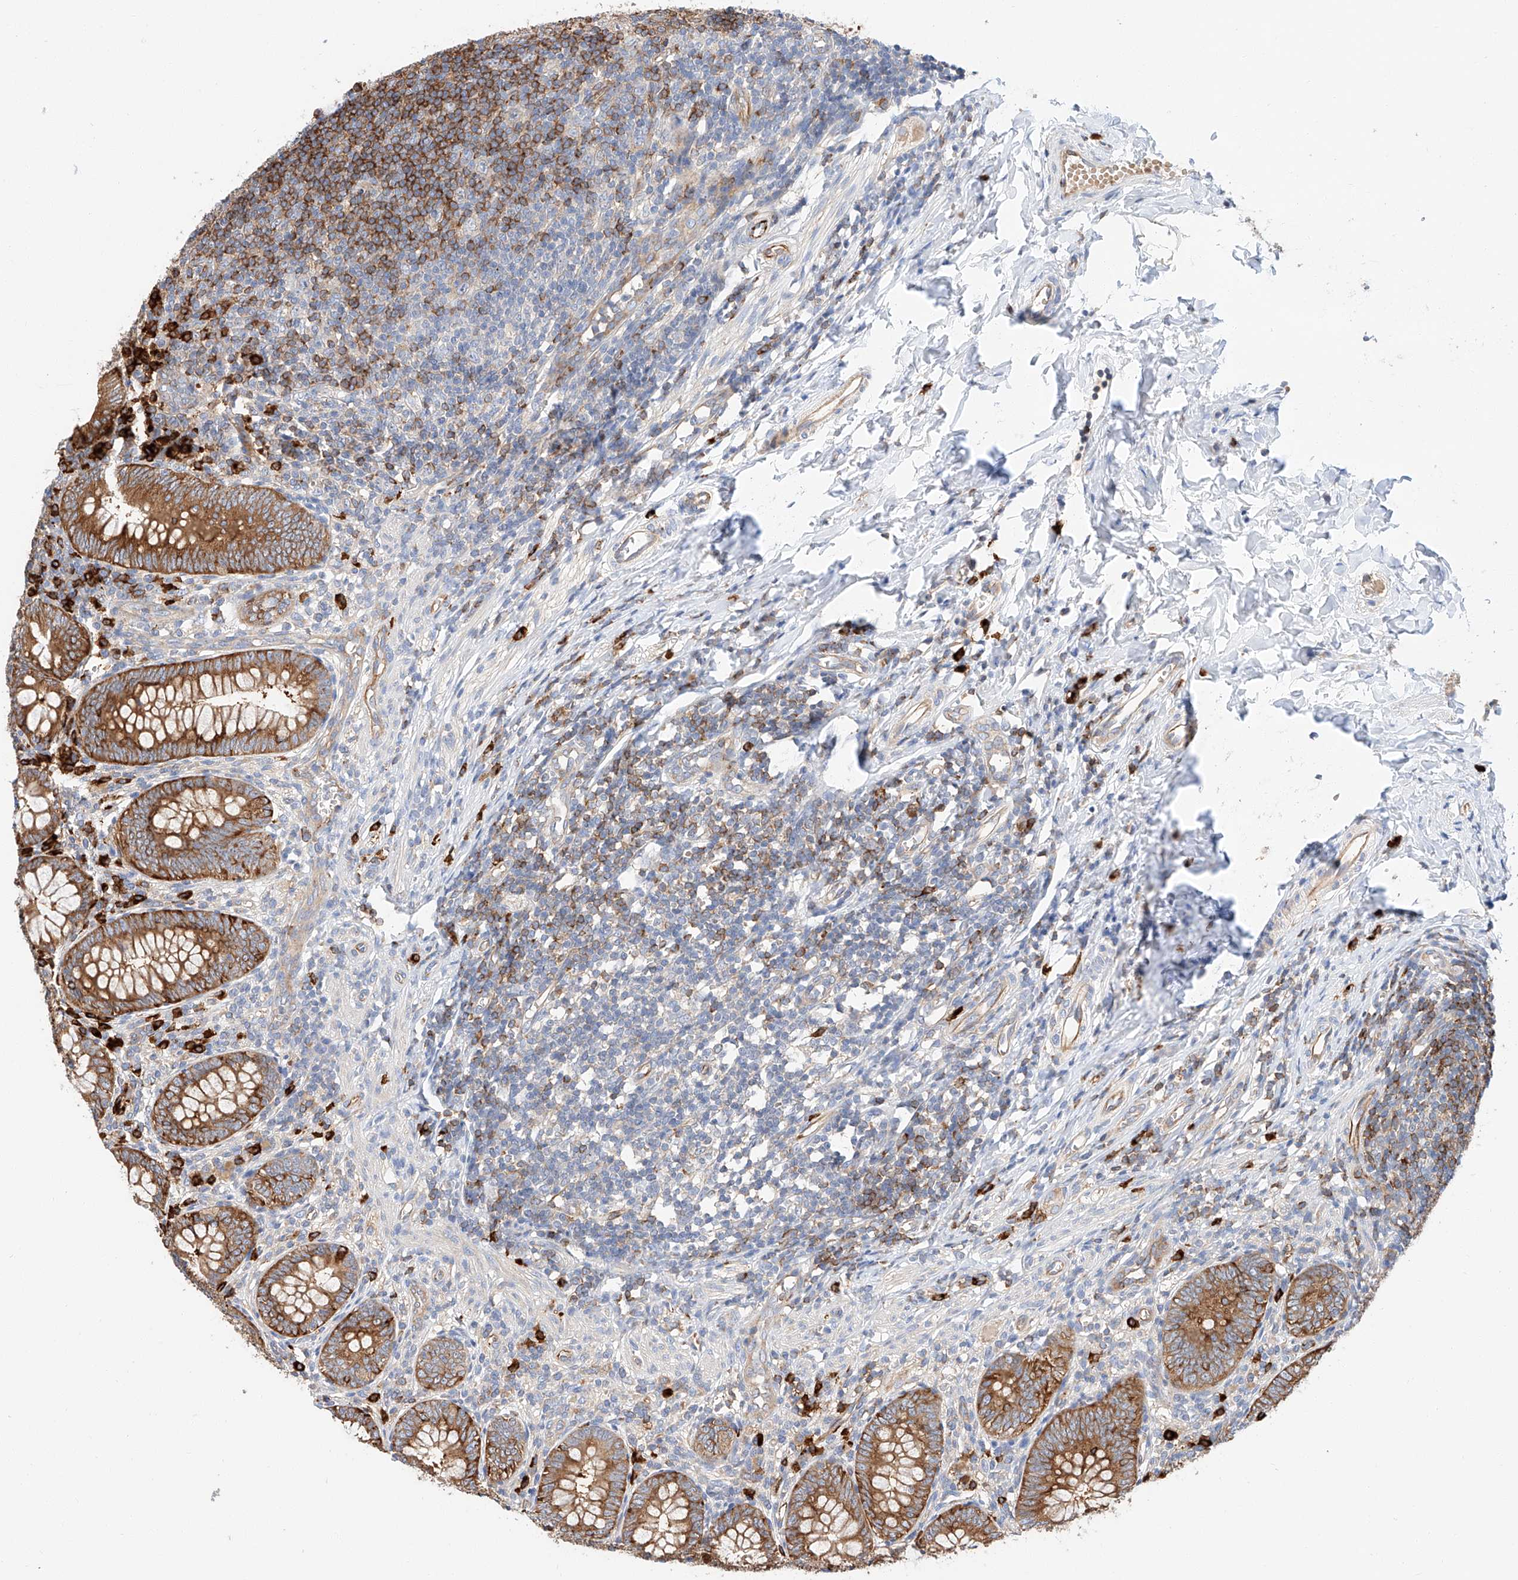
{"staining": {"intensity": "strong", "quantity": ">75%", "location": "cytoplasmic/membranous"}, "tissue": "appendix", "cell_type": "Glandular cells", "image_type": "normal", "snomed": [{"axis": "morphology", "description": "Normal tissue, NOS"}, {"axis": "topography", "description": "Appendix"}], "caption": "A brown stain highlights strong cytoplasmic/membranous positivity of a protein in glandular cells of normal appendix. The protein is stained brown, and the nuclei are stained in blue (DAB IHC with brightfield microscopy, high magnification).", "gene": "GLMN", "patient": {"sex": "male", "age": 14}}